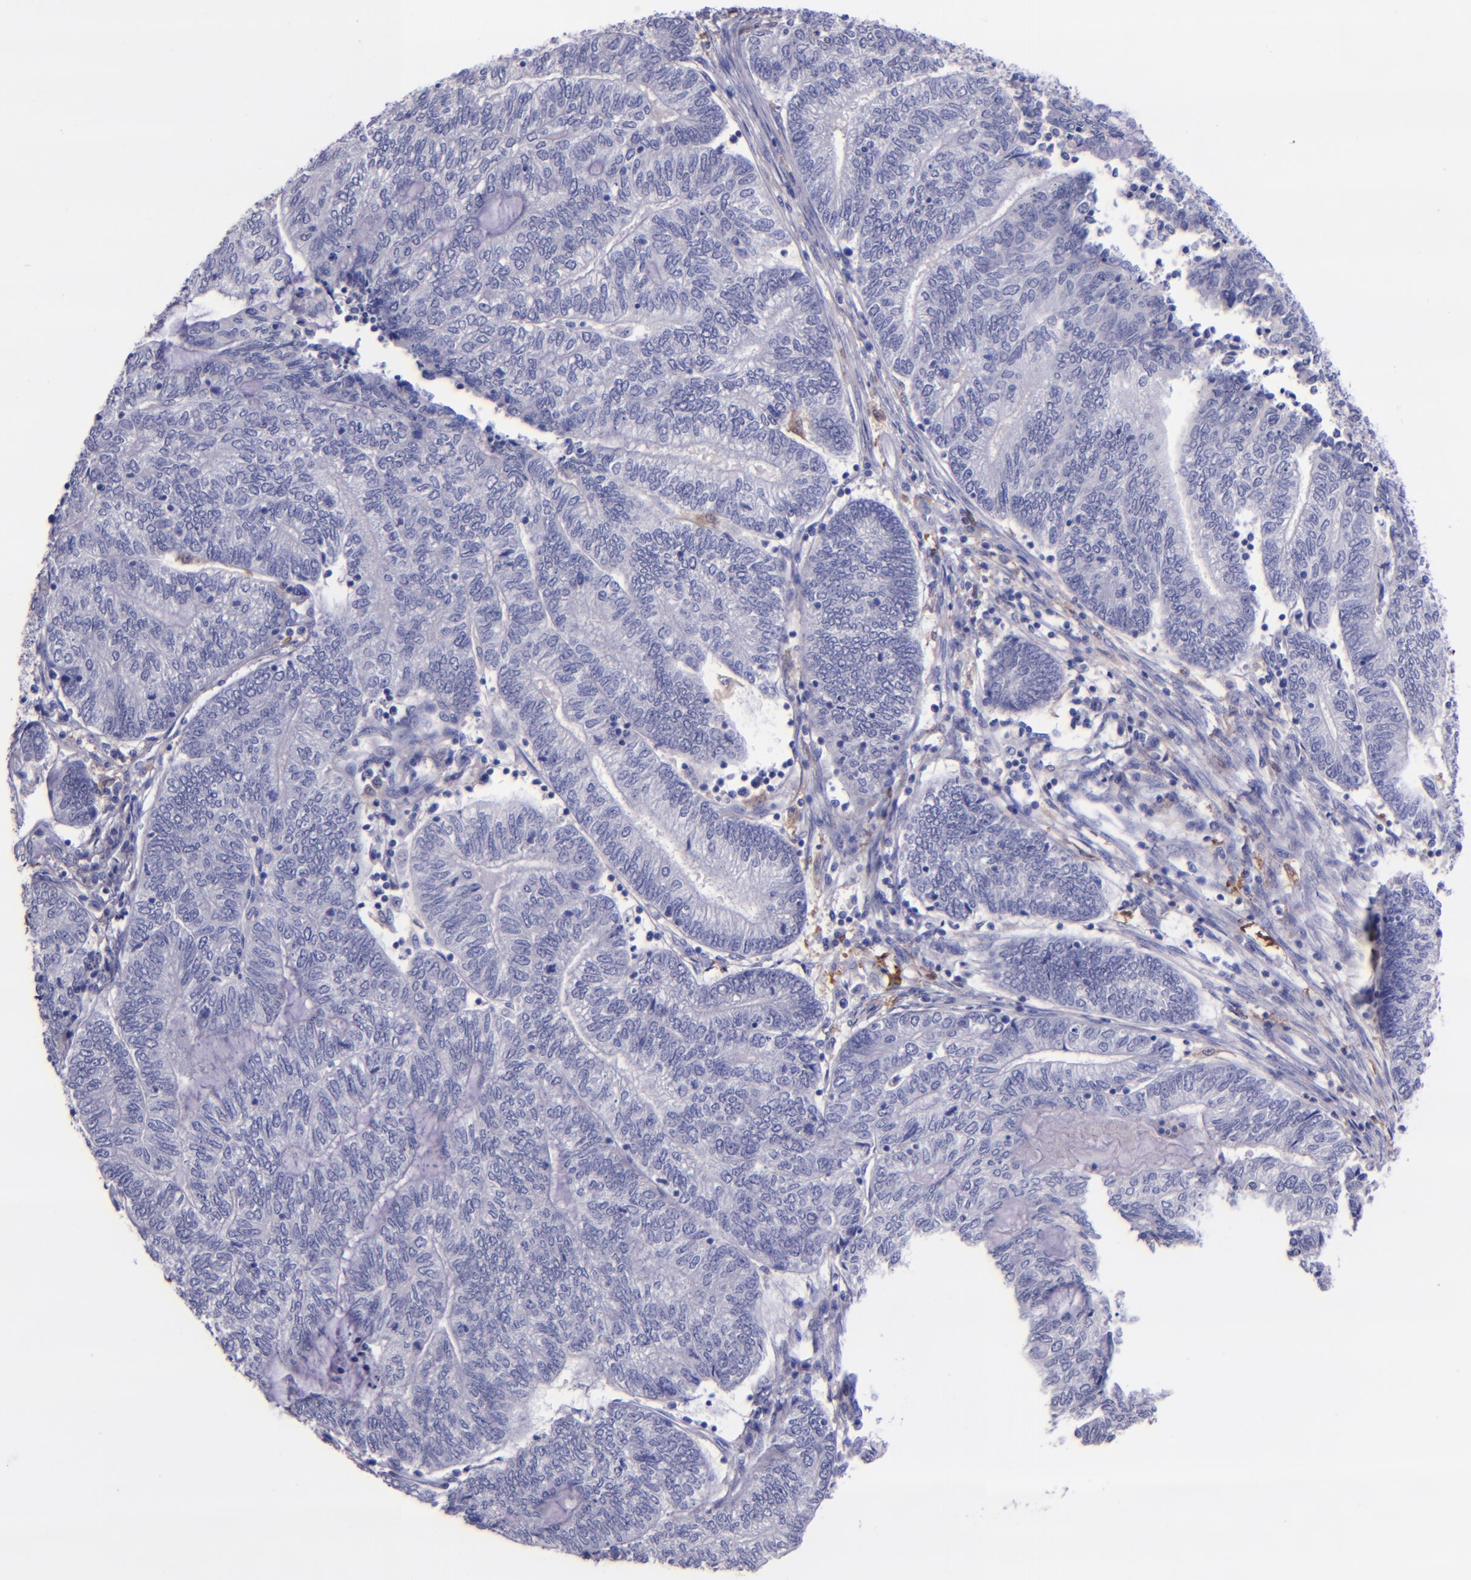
{"staining": {"intensity": "negative", "quantity": "none", "location": "none"}, "tissue": "endometrial cancer", "cell_type": "Tumor cells", "image_type": "cancer", "snomed": [{"axis": "morphology", "description": "Adenocarcinoma, NOS"}, {"axis": "topography", "description": "Uterus"}, {"axis": "topography", "description": "Endometrium"}], "caption": "The histopathology image reveals no staining of tumor cells in endometrial cancer (adenocarcinoma).", "gene": "F13A1", "patient": {"sex": "female", "age": 70}}